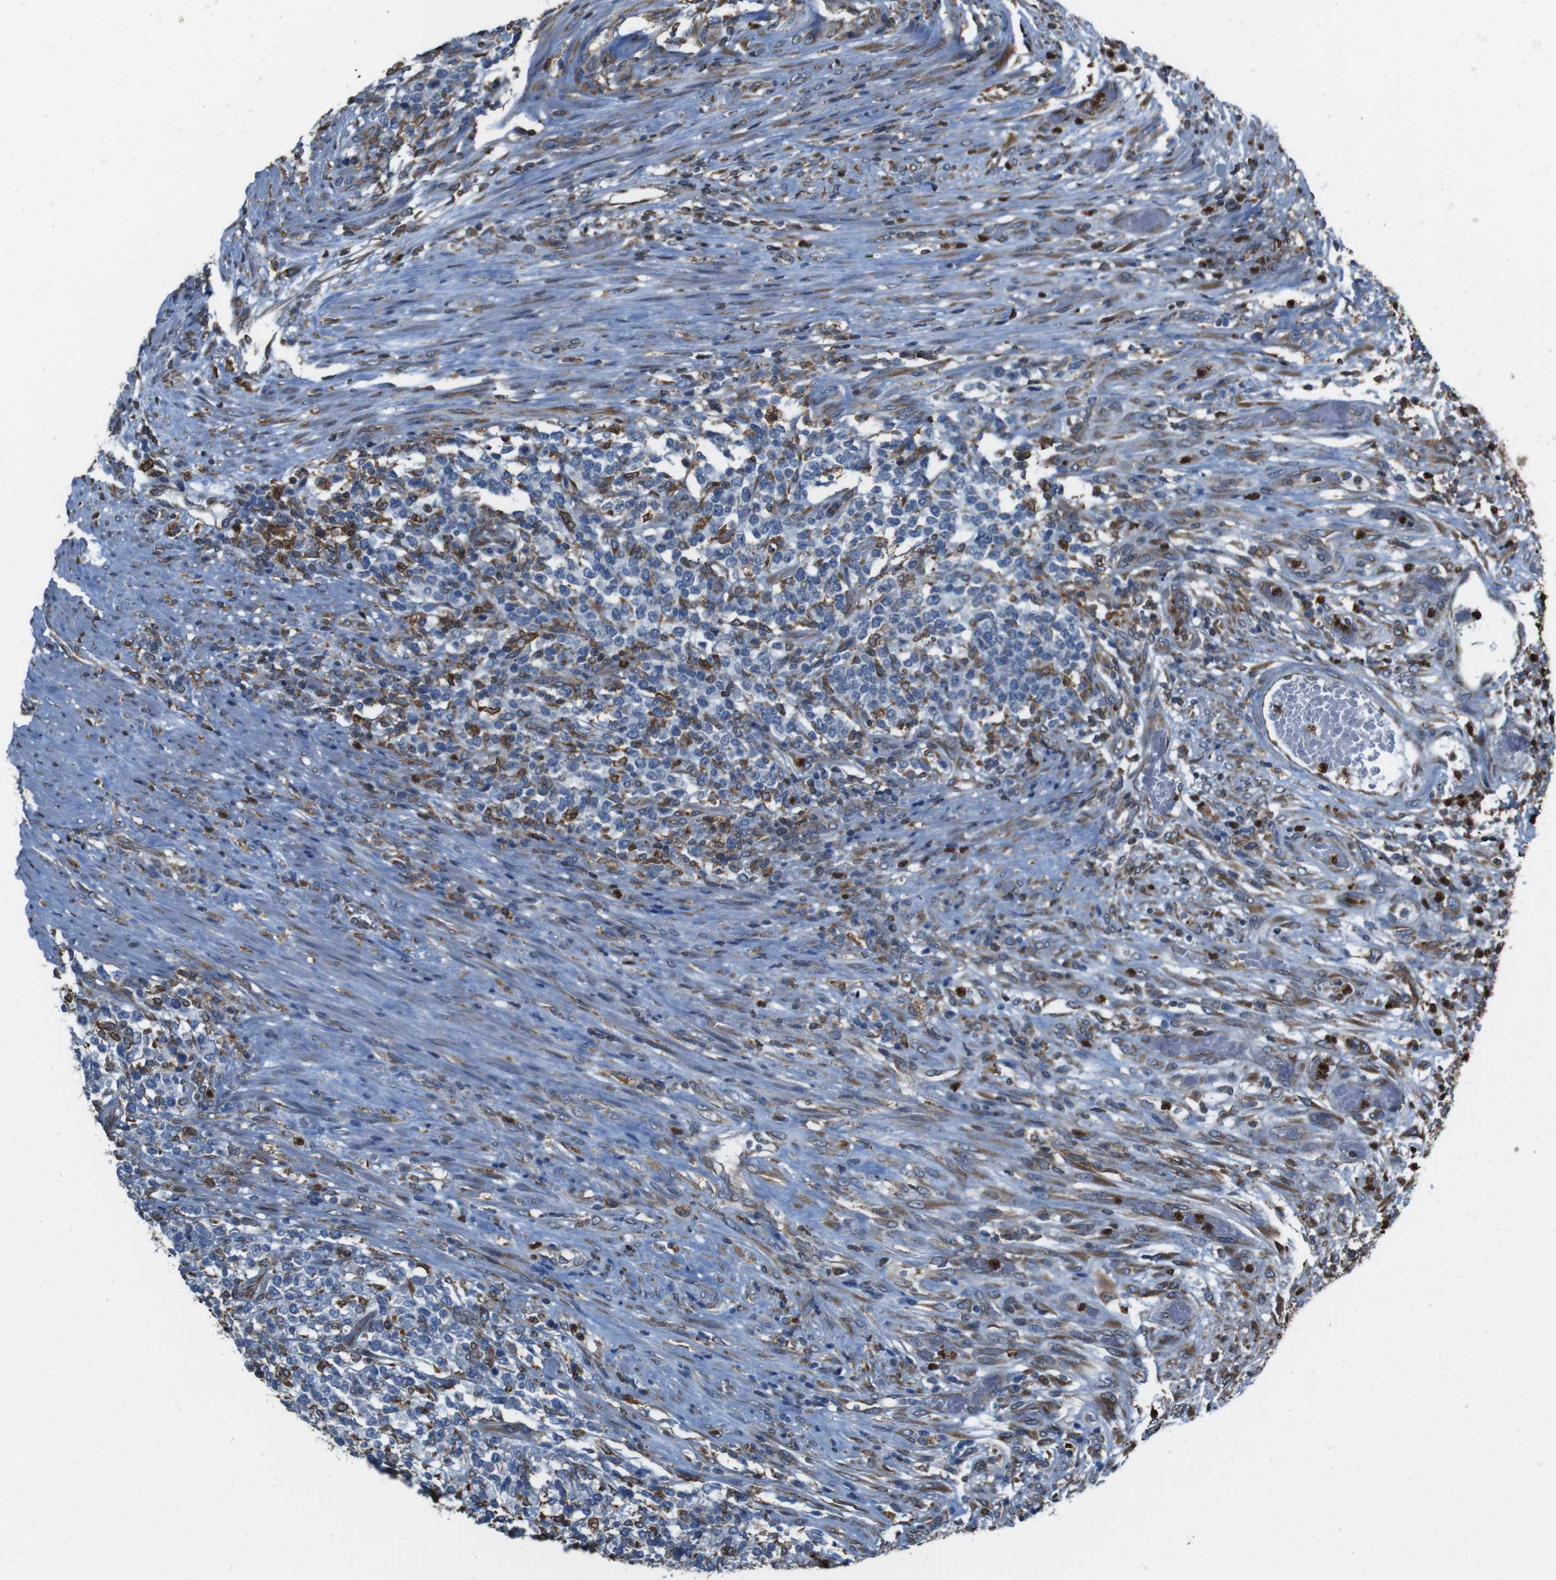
{"staining": {"intensity": "moderate", "quantity": "25%-75%", "location": "cytoplasmic/membranous"}, "tissue": "lymphoma", "cell_type": "Tumor cells", "image_type": "cancer", "snomed": [{"axis": "morphology", "description": "Malignant lymphoma, non-Hodgkin's type, High grade"}, {"axis": "topography", "description": "Soft tissue"}], "caption": "Moderate cytoplasmic/membranous positivity for a protein is present in about 25%-75% of tumor cells of high-grade malignant lymphoma, non-Hodgkin's type using immunohistochemistry (IHC).", "gene": "APMAP", "patient": {"sex": "male", "age": 18}}